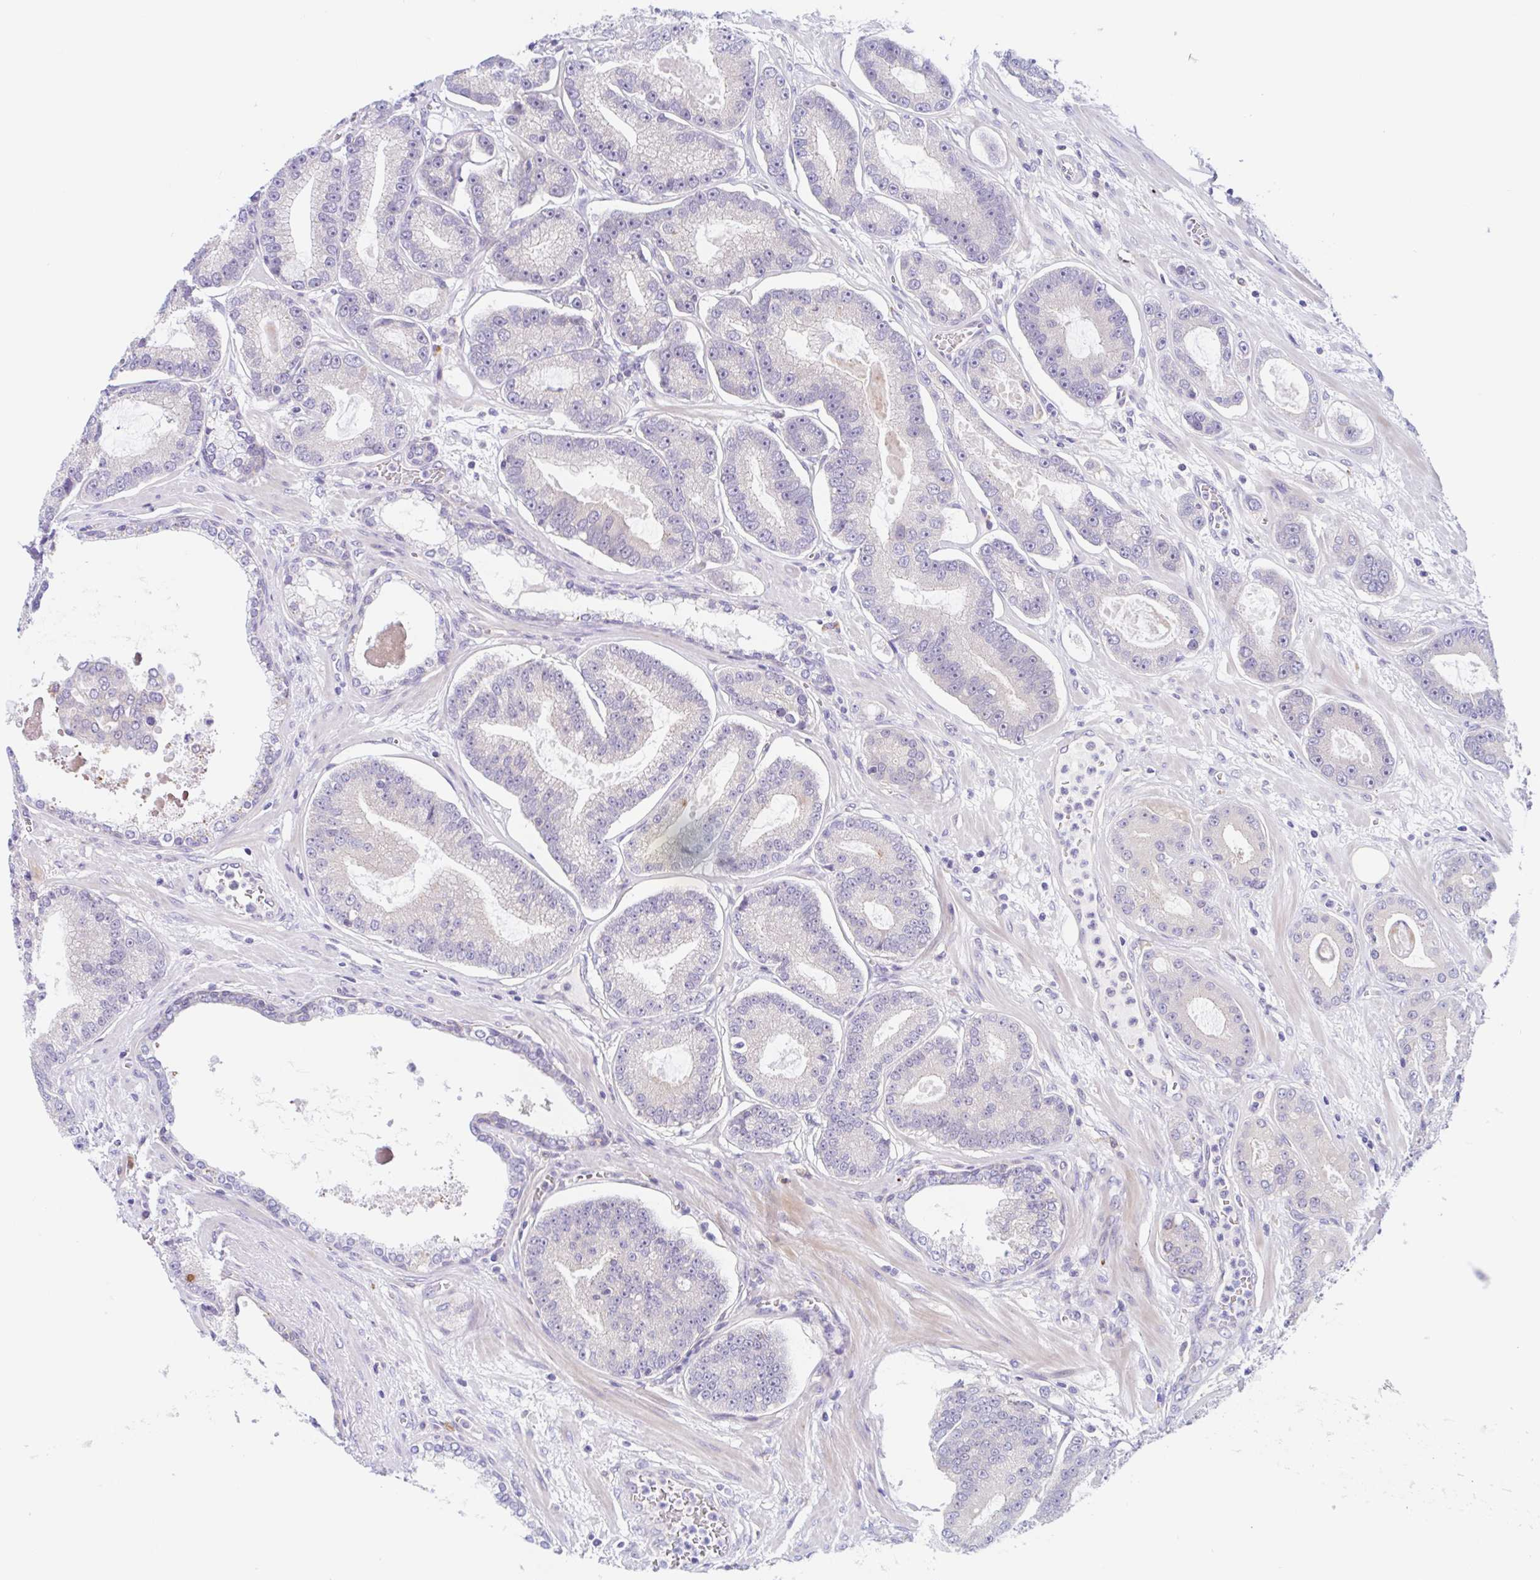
{"staining": {"intensity": "negative", "quantity": "none", "location": "none"}, "tissue": "prostate cancer", "cell_type": "Tumor cells", "image_type": "cancer", "snomed": [{"axis": "morphology", "description": "Adenocarcinoma, High grade"}, {"axis": "topography", "description": "Prostate"}], "caption": "Immunohistochemistry (IHC) of human prostate cancer exhibits no positivity in tumor cells.", "gene": "TMEM86A", "patient": {"sex": "male", "age": 65}}